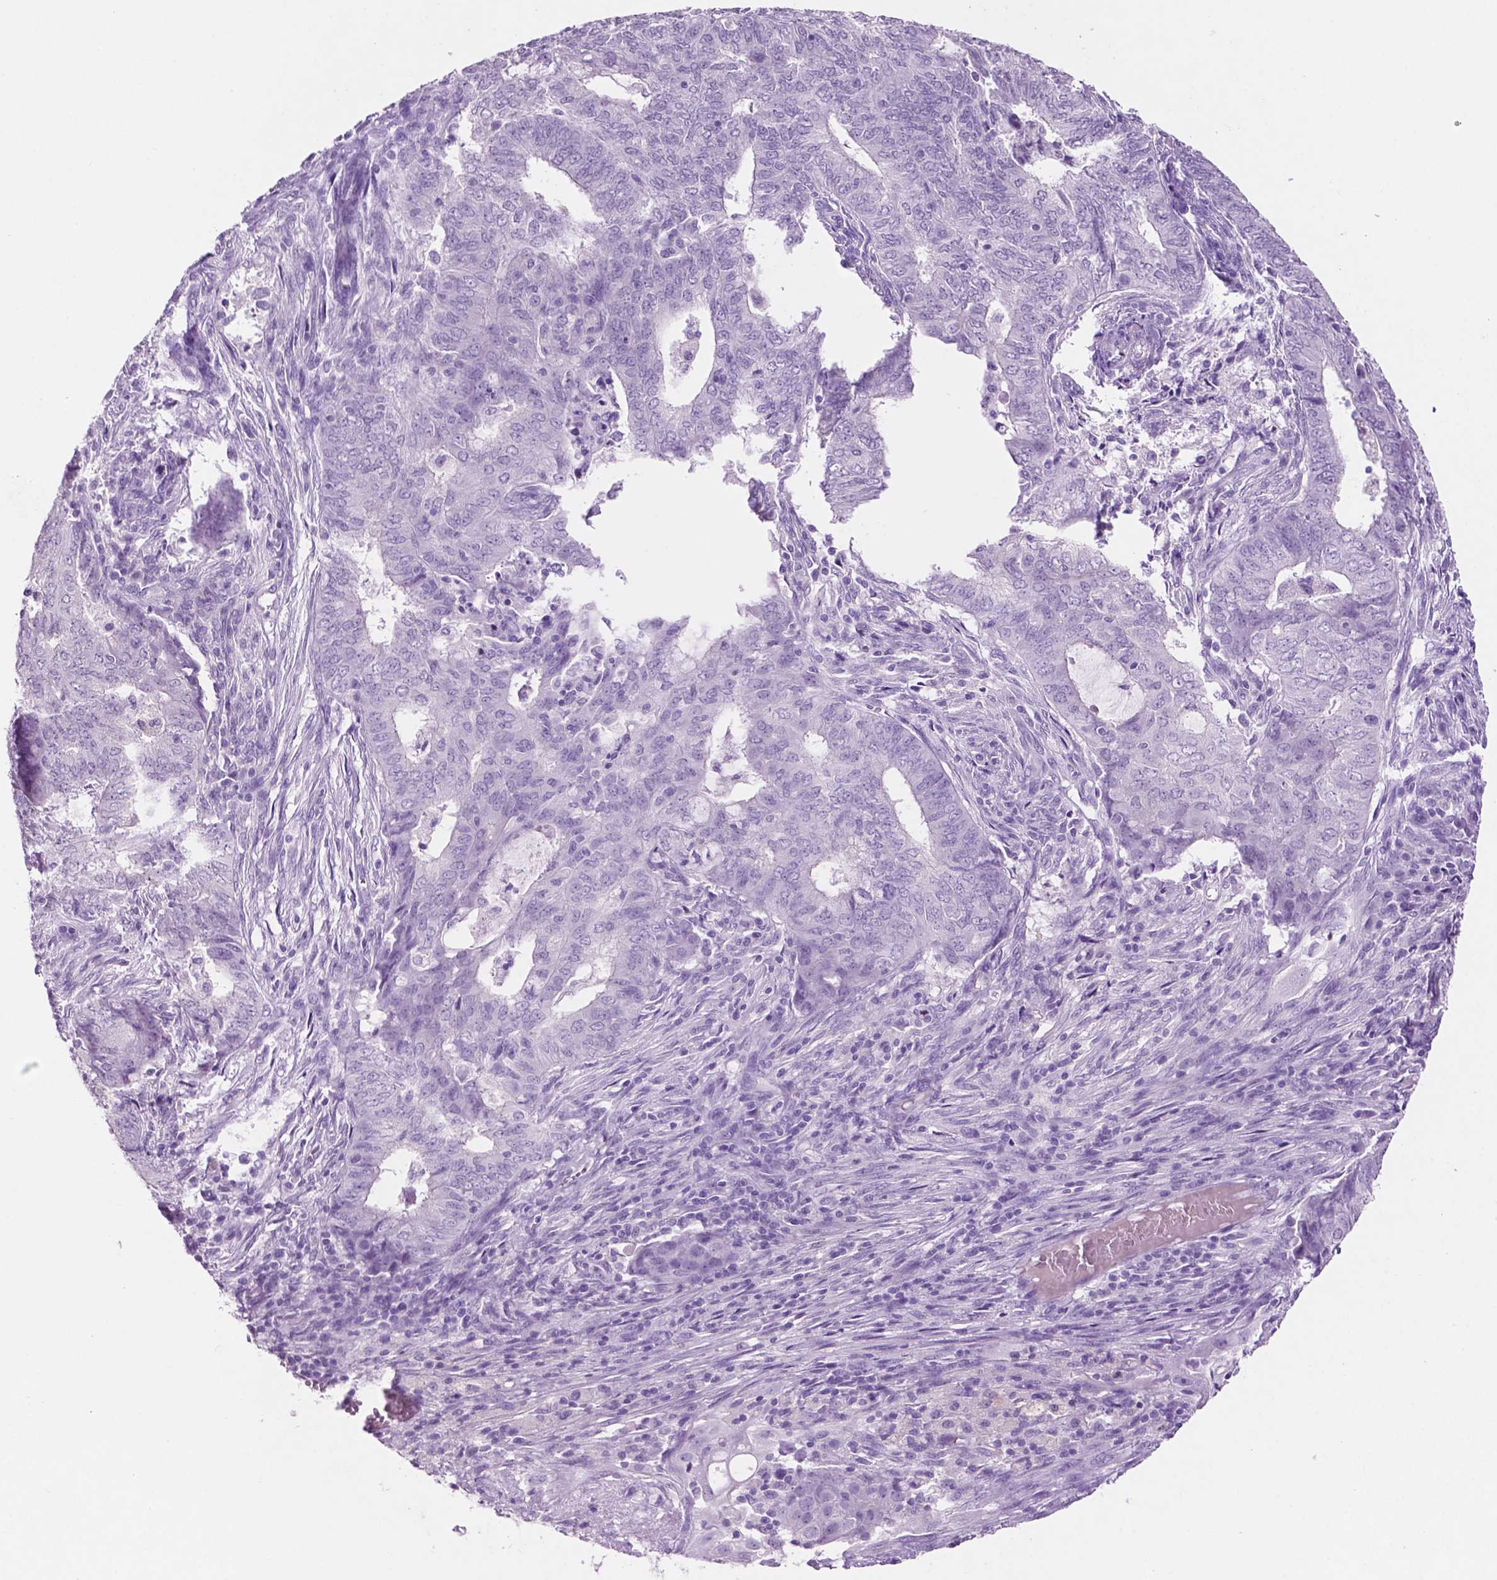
{"staining": {"intensity": "negative", "quantity": "none", "location": "none"}, "tissue": "endometrial cancer", "cell_type": "Tumor cells", "image_type": "cancer", "snomed": [{"axis": "morphology", "description": "Adenocarcinoma, NOS"}, {"axis": "topography", "description": "Endometrium"}], "caption": "An immunohistochemistry (IHC) photomicrograph of endometrial cancer is shown. There is no staining in tumor cells of endometrial cancer.", "gene": "PHGR1", "patient": {"sex": "female", "age": 62}}